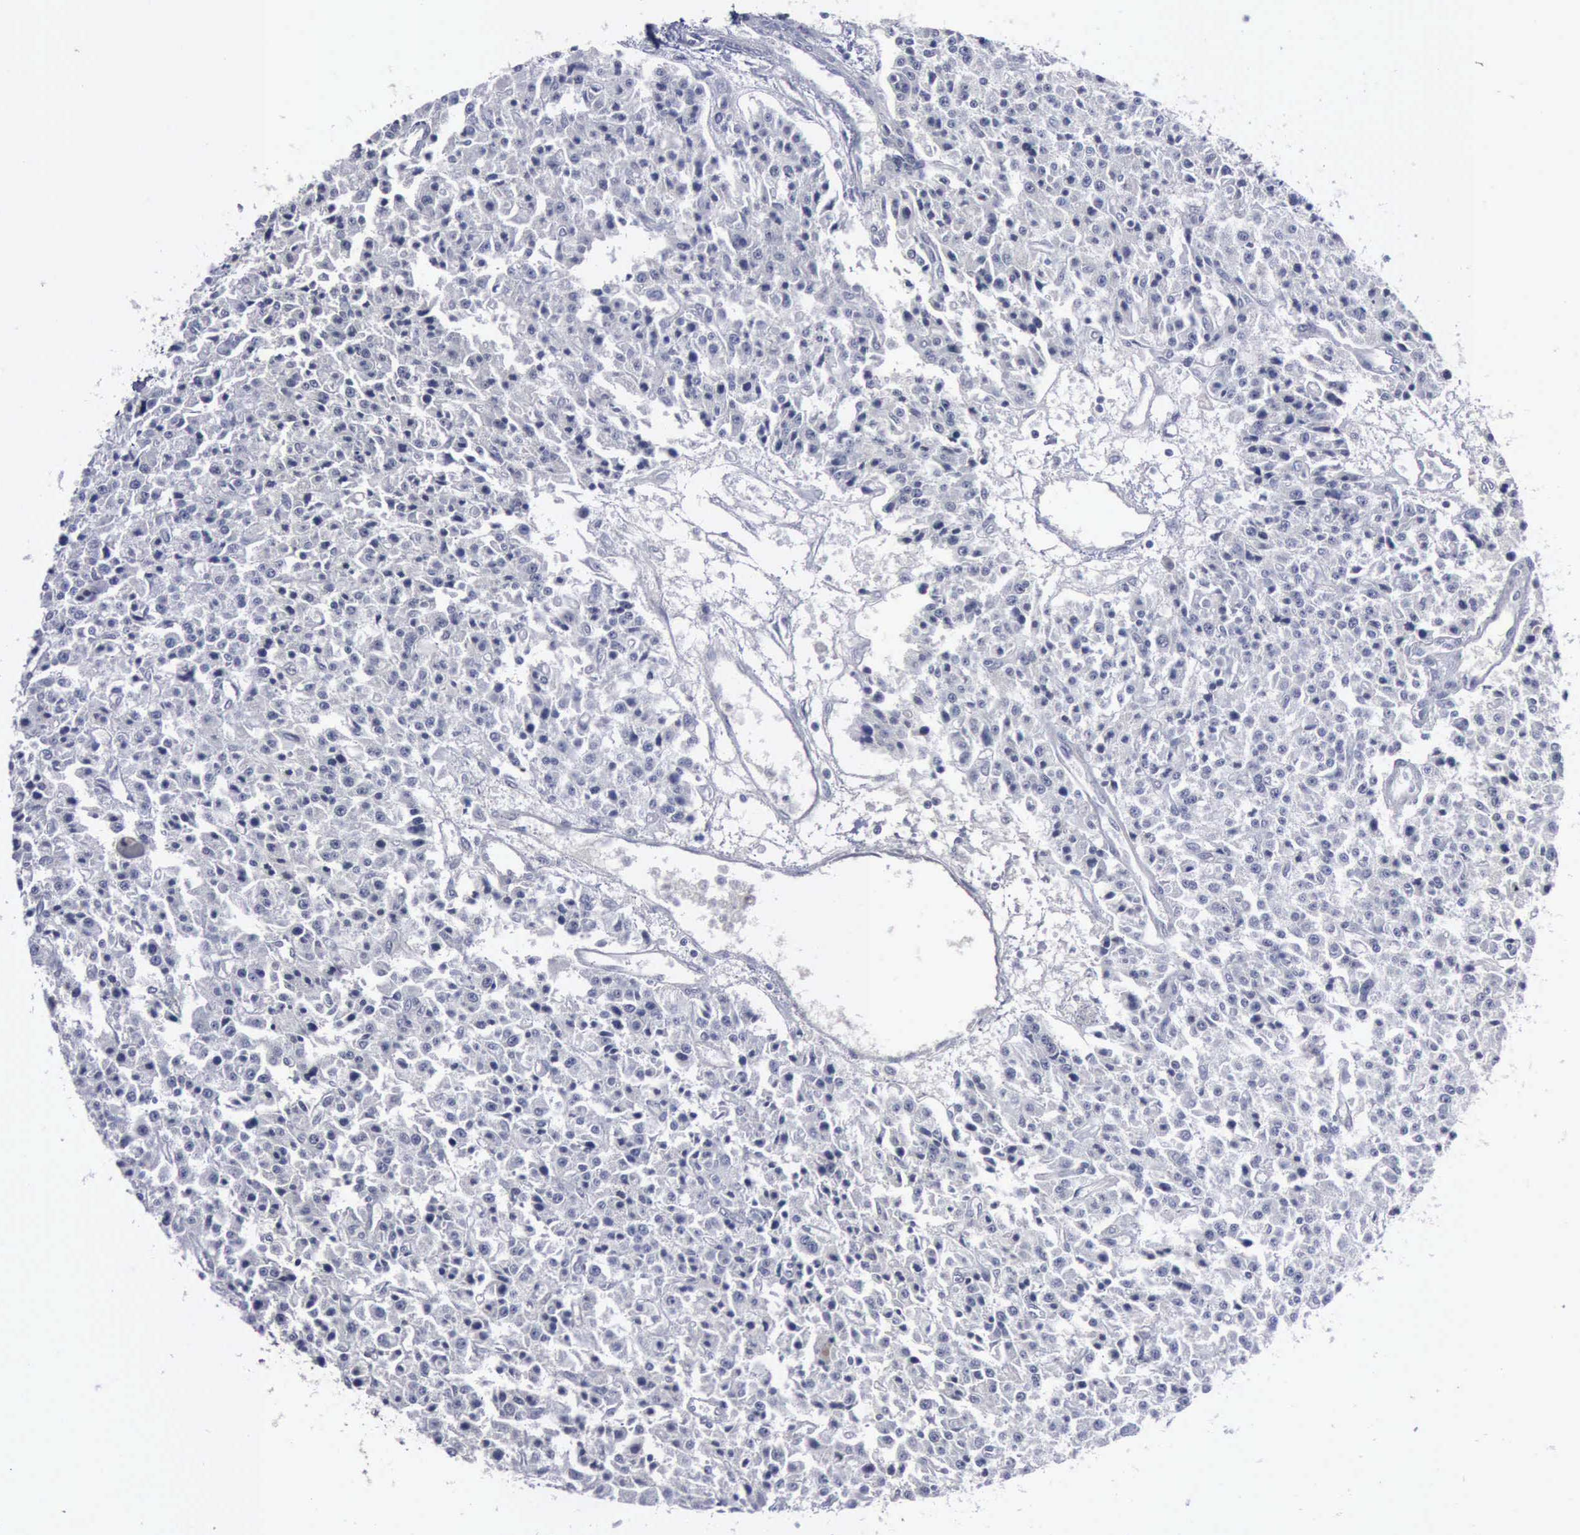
{"staining": {"intensity": "negative", "quantity": "none", "location": "none"}, "tissue": "carcinoid", "cell_type": "Tumor cells", "image_type": "cancer", "snomed": [{"axis": "morphology", "description": "Carcinoid, malignant, NOS"}, {"axis": "topography", "description": "Stomach"}], "caption": "IHC photomicrograph of neoplastic tissue: malignant carcinoid stained with DAB (3,3'-diaminobenzidine) displays no significant protein staining in tumor cells.", "gene": "MYO18B", "patient": {"sex": "female", "age": 76}}